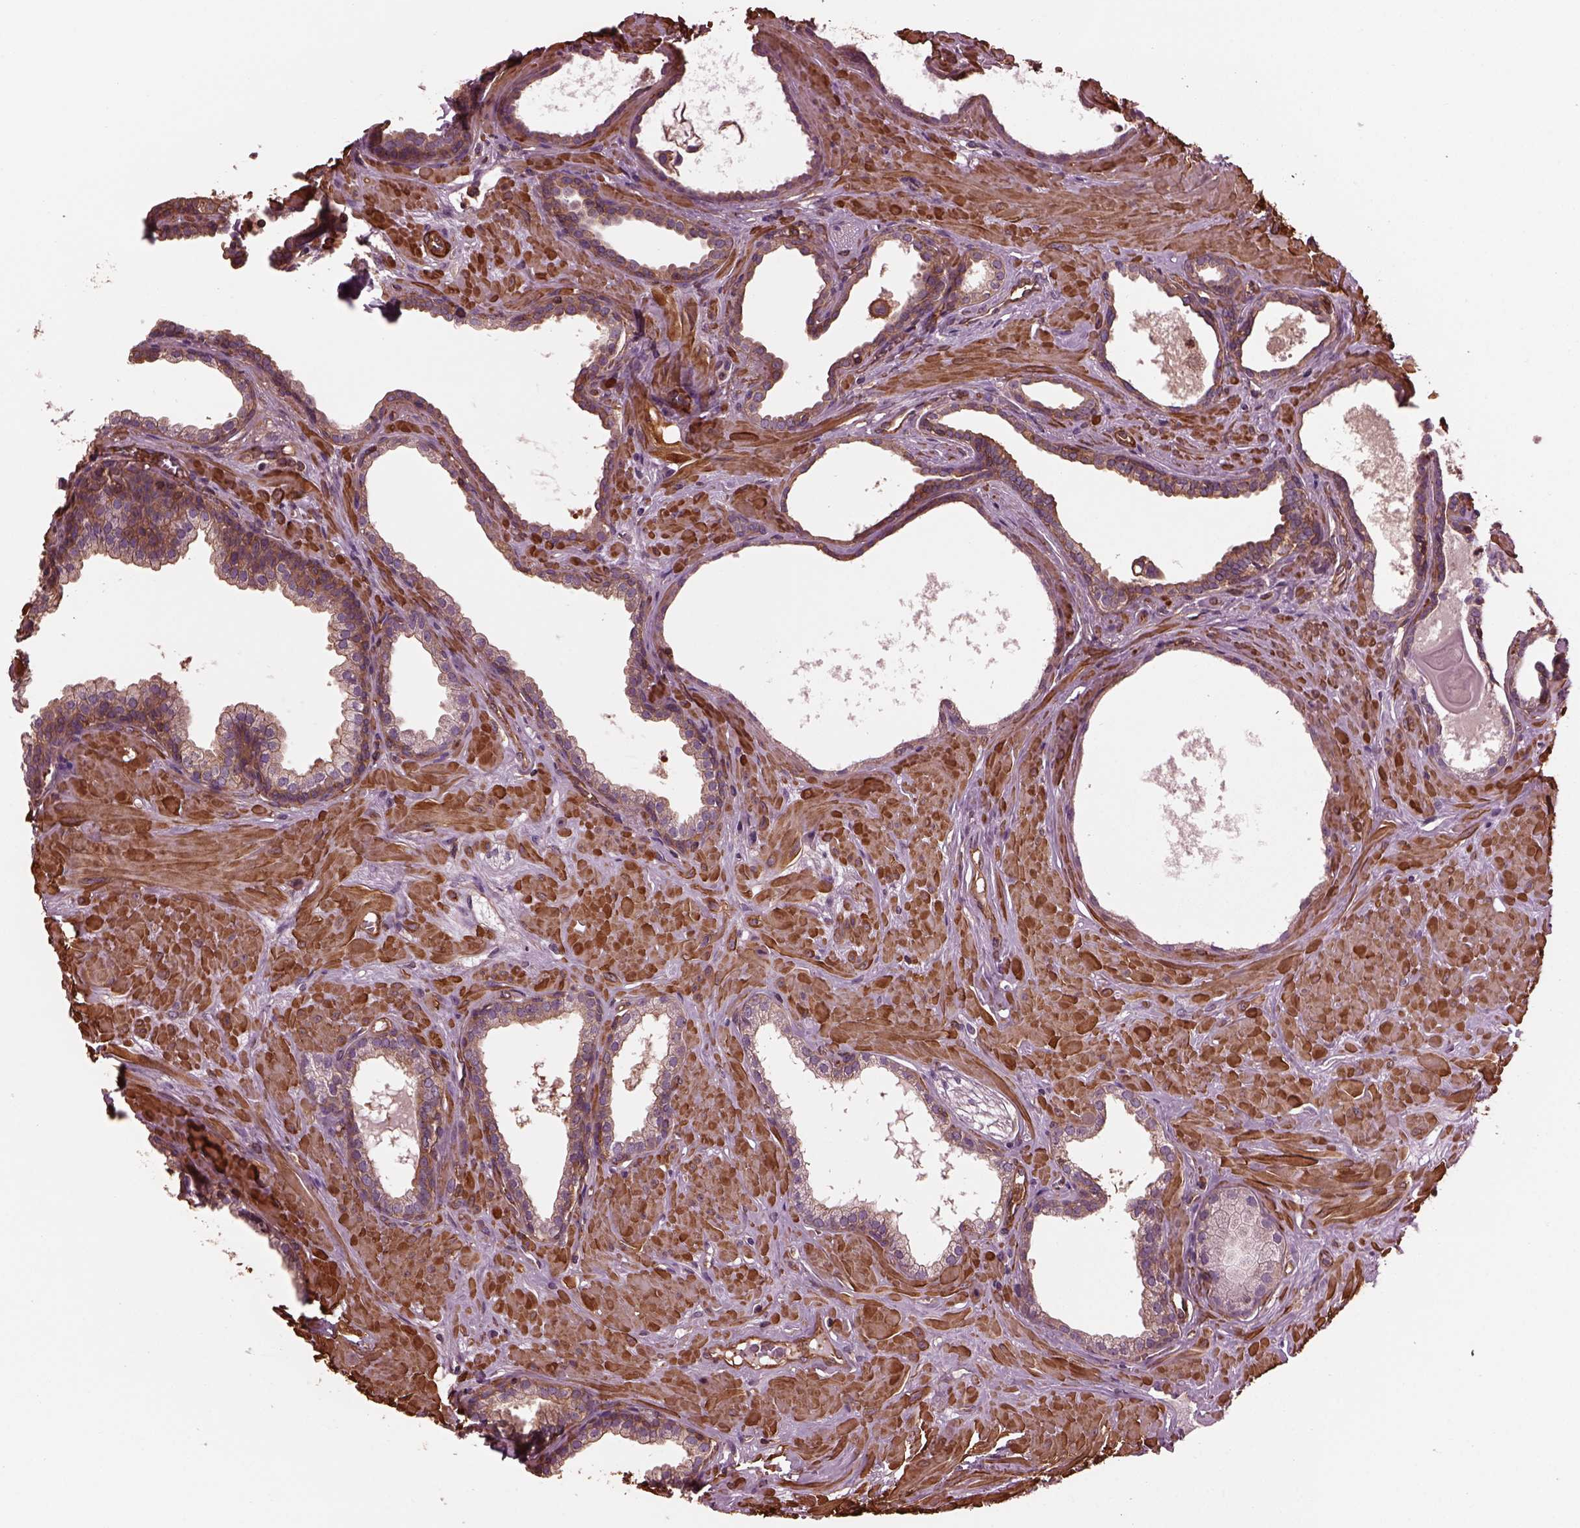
{"staining": {"intensity": "weak", "quantity": "25%-75%", "location": "cytoplasmic/membranous"}, "tissue": "prostate", "cell_type": "Glandular cells", "image_type": "normal", "snomed": [{"axis": "morphology", "description": "Normal tissue, NOS"}, {"axis": "topography", "description": "Prostate"}], "caption": "Human prostate stained for a protein (brown) demonstrates weak cytoplasmic/membranous positive expression in about 25%-75% of glandular cells.", "gene": "MYL1", "patient": {"sex": "male", "age": 48}}